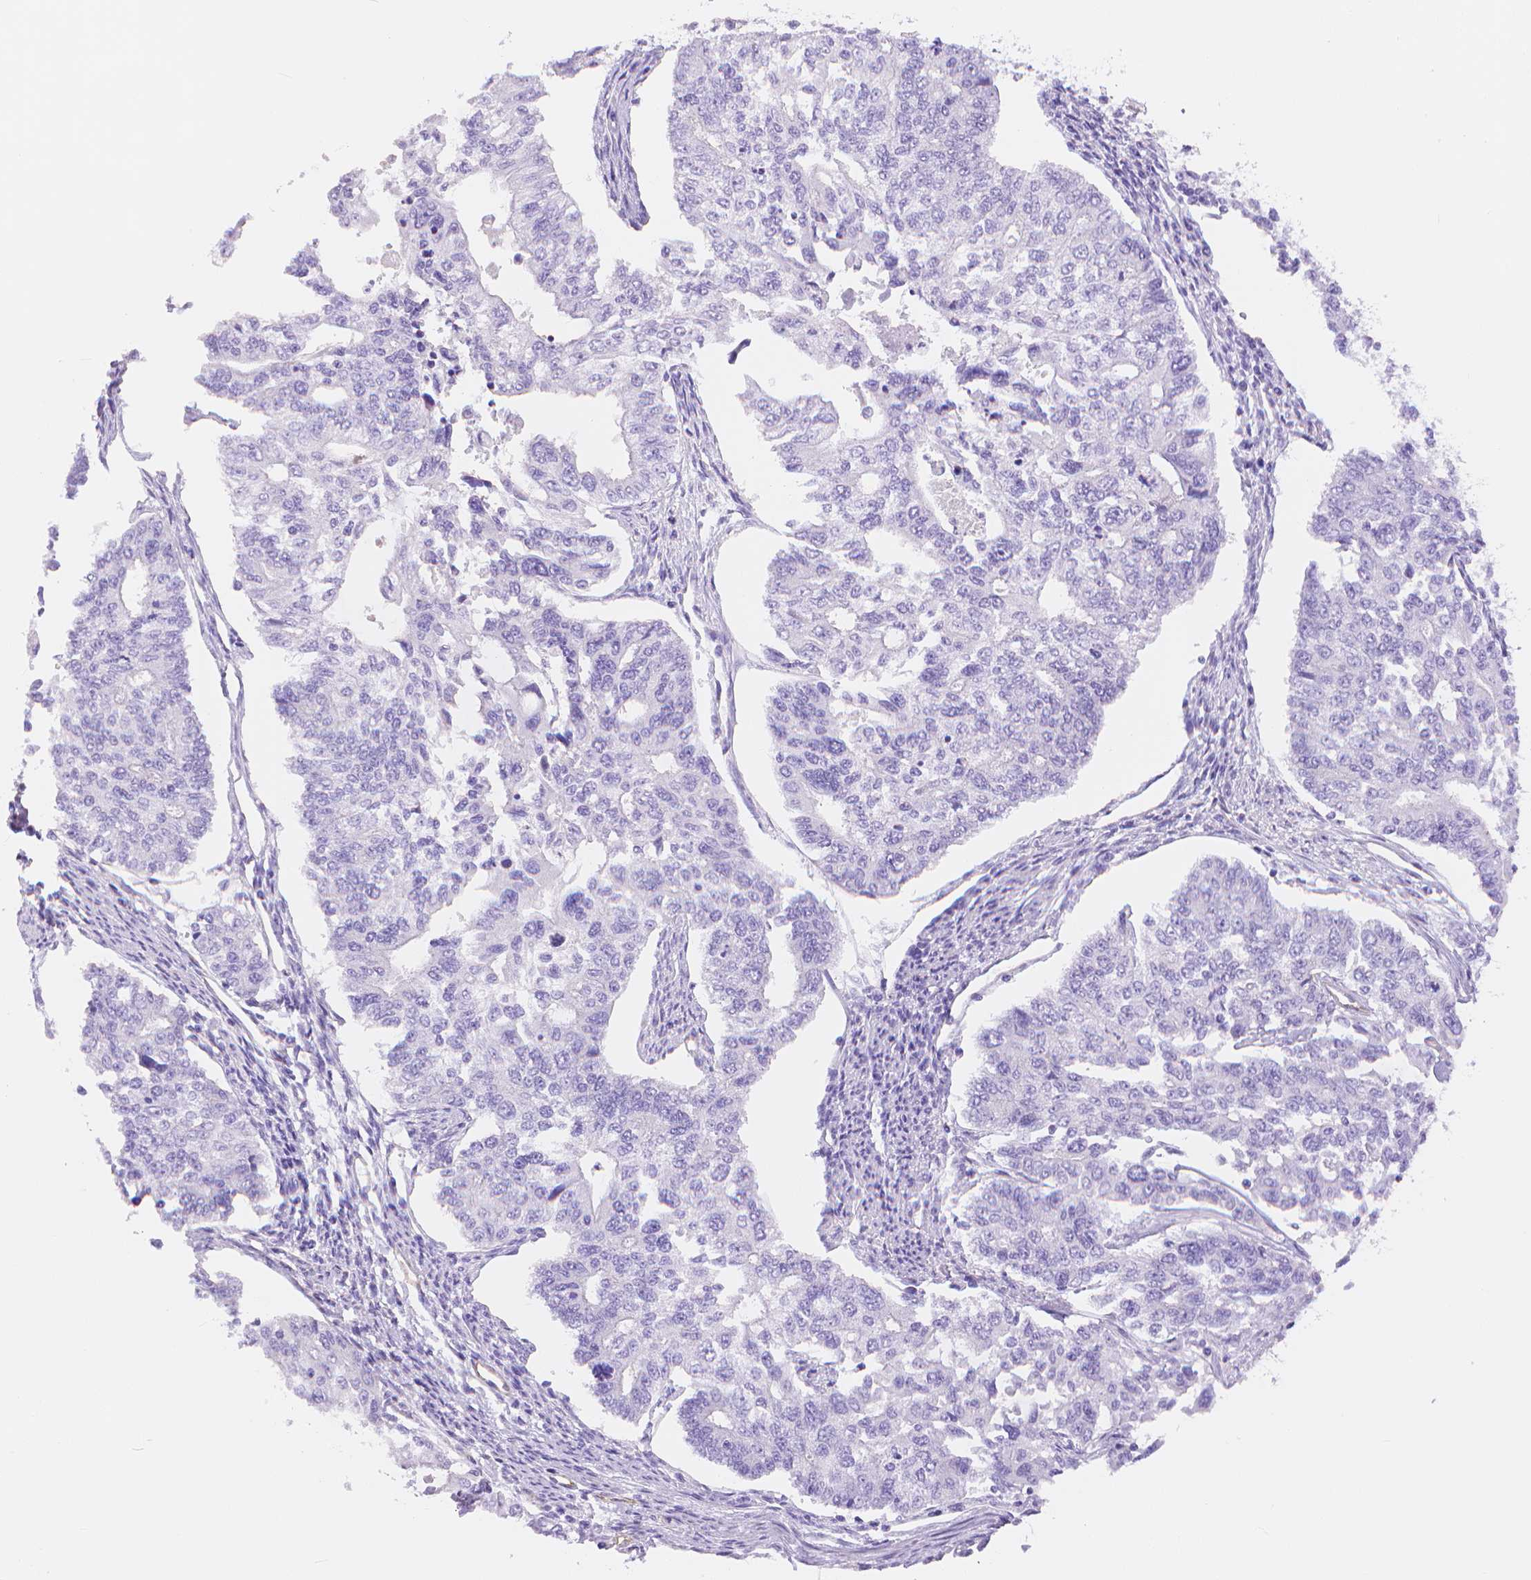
{"staining": {"intensity": "negative", "quantity": "none", "location": "none"}, "tissue": "endometrial cancer", "cell_type": "Tumor cells", "image_type": "cancer", "snomed": [{"axis": "morphology", "description": "Adenocarcinoma, NOS"}, {"axis": "topography", "description": "Uterus"}], "caption": "Endometrial cancer (adenocarcinoma) was stained to show a protein in brown. There is no significant positivity in tumor cells.", "gene": "SLC27A5", "patient": {"sex": "female", "age": 59}}